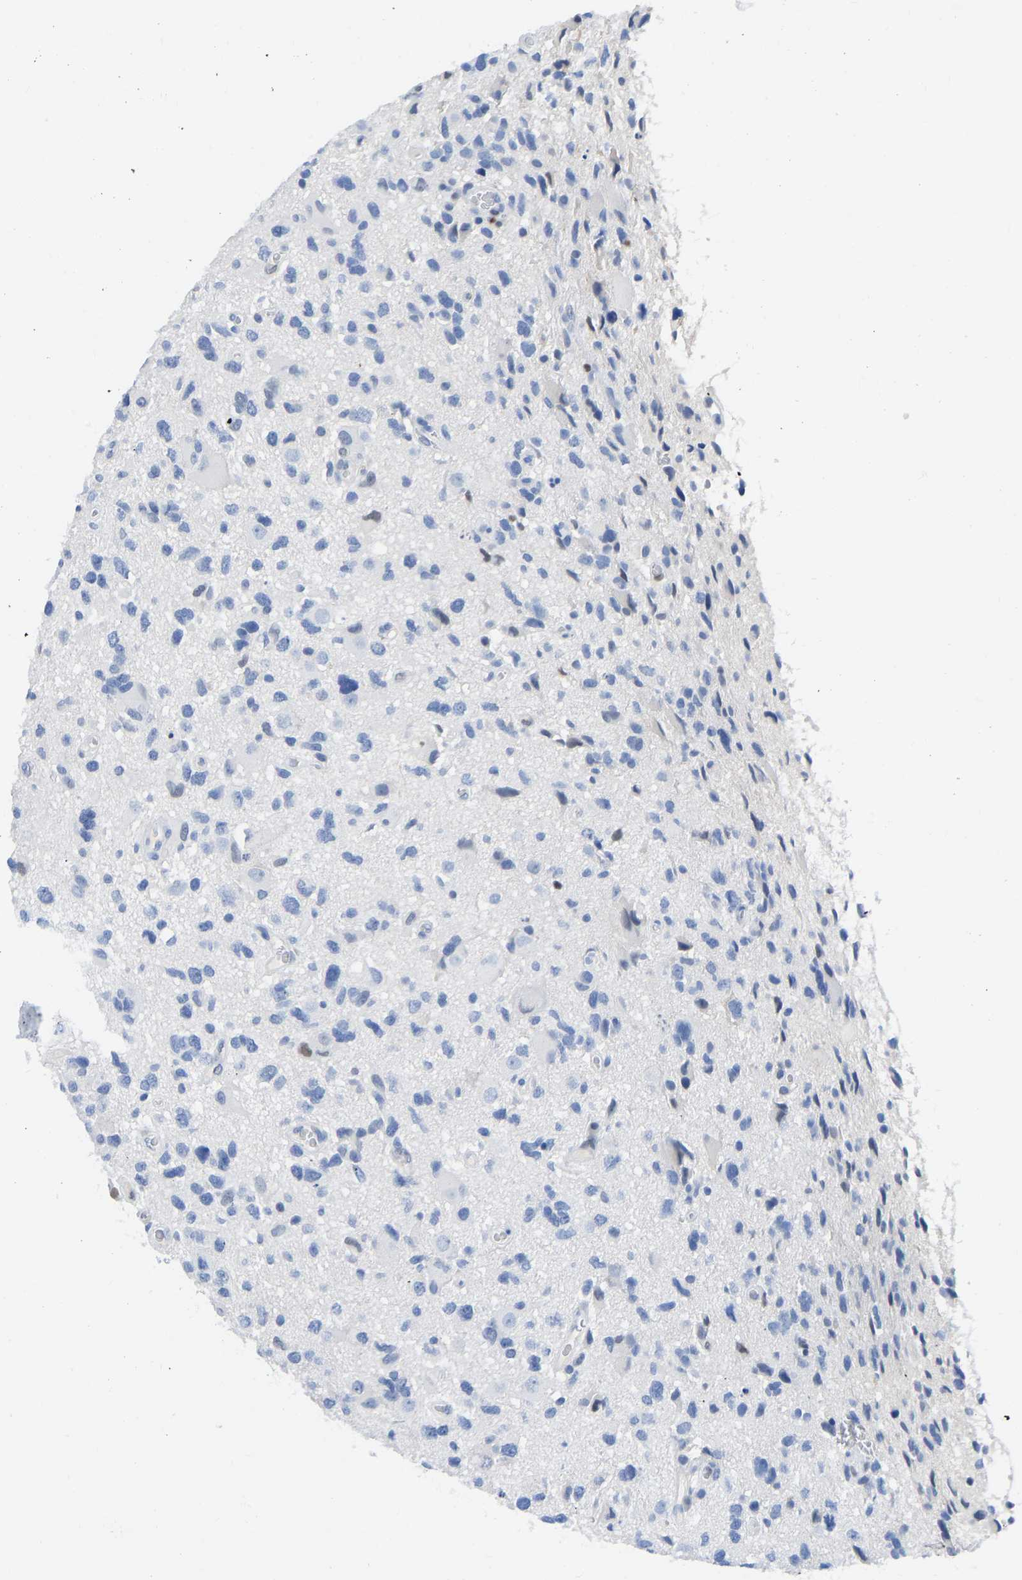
{"staining": {"intensity": "negative", "quantity": "none", "location": "none"}, "tissue": "glioma", "cell_type": "Tumor cells", "image_type": "cancer", "snomed": [{"axis": "morphology", "description": "Glioma, malignant, High grade"}, {"axis": "topography", "description": "Brain"}], "caption": "High magnification brightfield microscopy of glioma stained with DAB (3,3'-diaminobenzidine) (brown) and counterstained with hematoxylin (blue): tumor cells show no significant positivity.", "gene": "TCF7", "patient": {"sex": "male", "age": 33}}